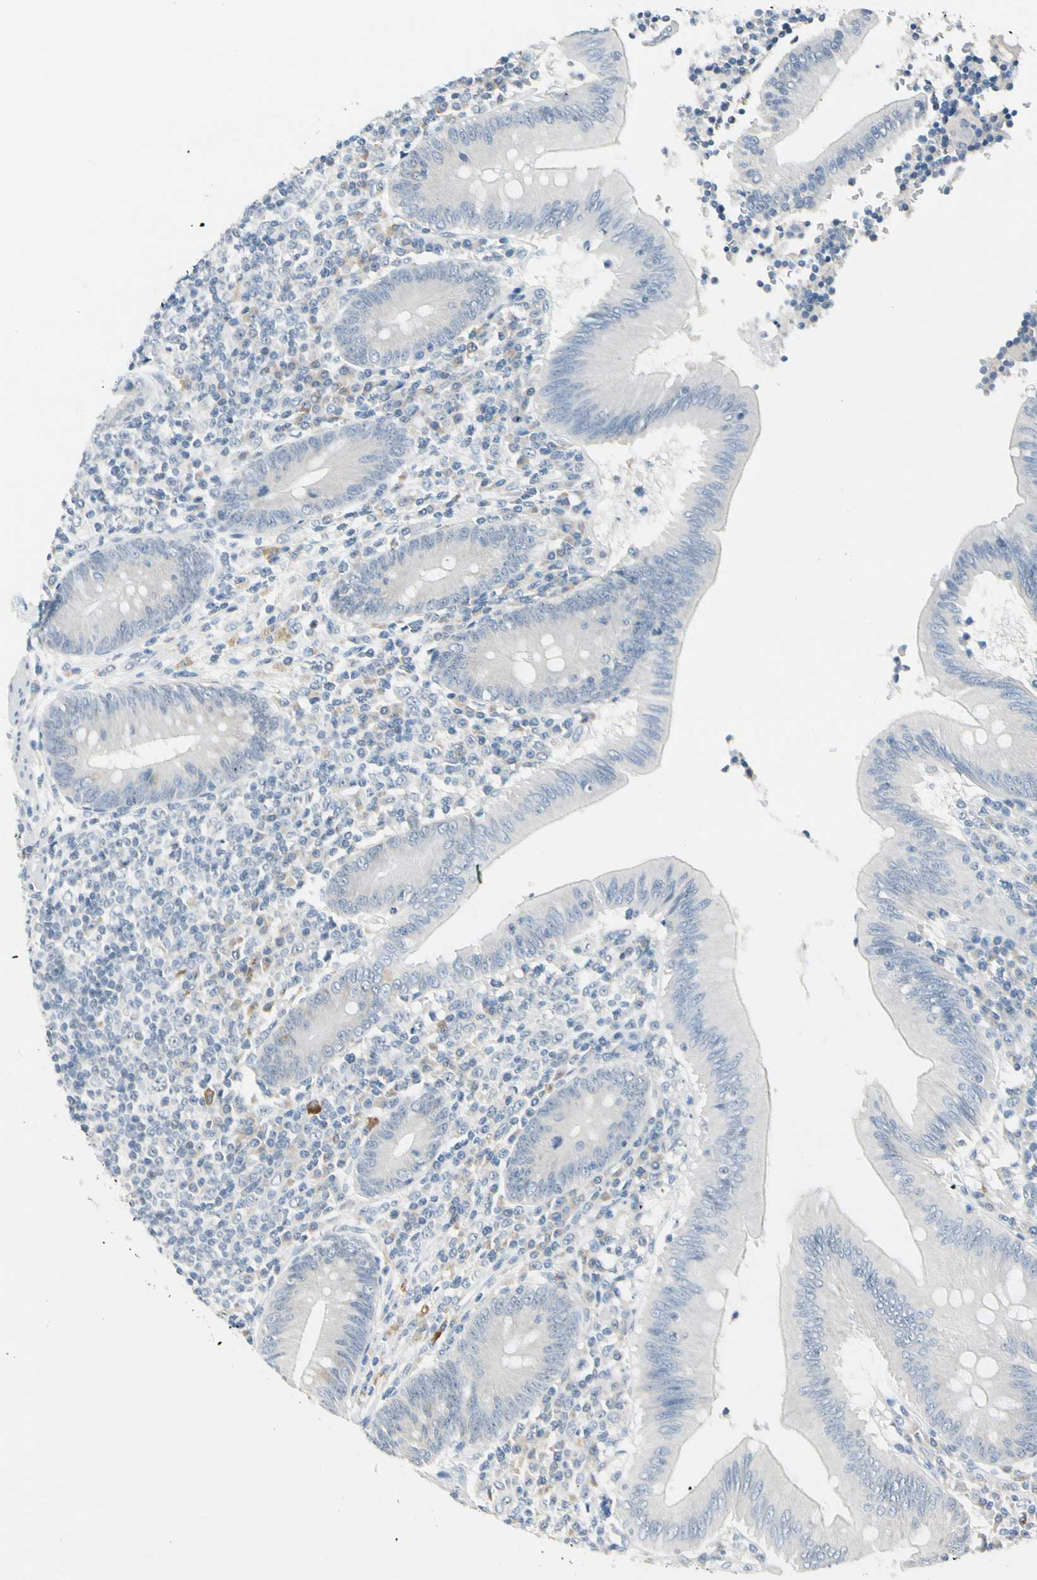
{"staining": {"intensity": "negative", "quantity": "none", "location": "none"}, "tissue": "appendix", "cell_type": "Glandular cells", "image_type": "normal", "snomed": [{"axis": "morphology", "description": "Normal tissue, NOS"}, {"axis": "morphology", "description": "Inflammation, NOS"}, {"axis": "topography", "description": "Appendix"}], "caption": "A high-resolution histopathology image shows immunohistochemistry (IHC) staining of normal appendix, which exhibits no significant expression in glandular cells.", "gene": "ZSCAN1", "patient": {"sex": "male", "age": 46}}